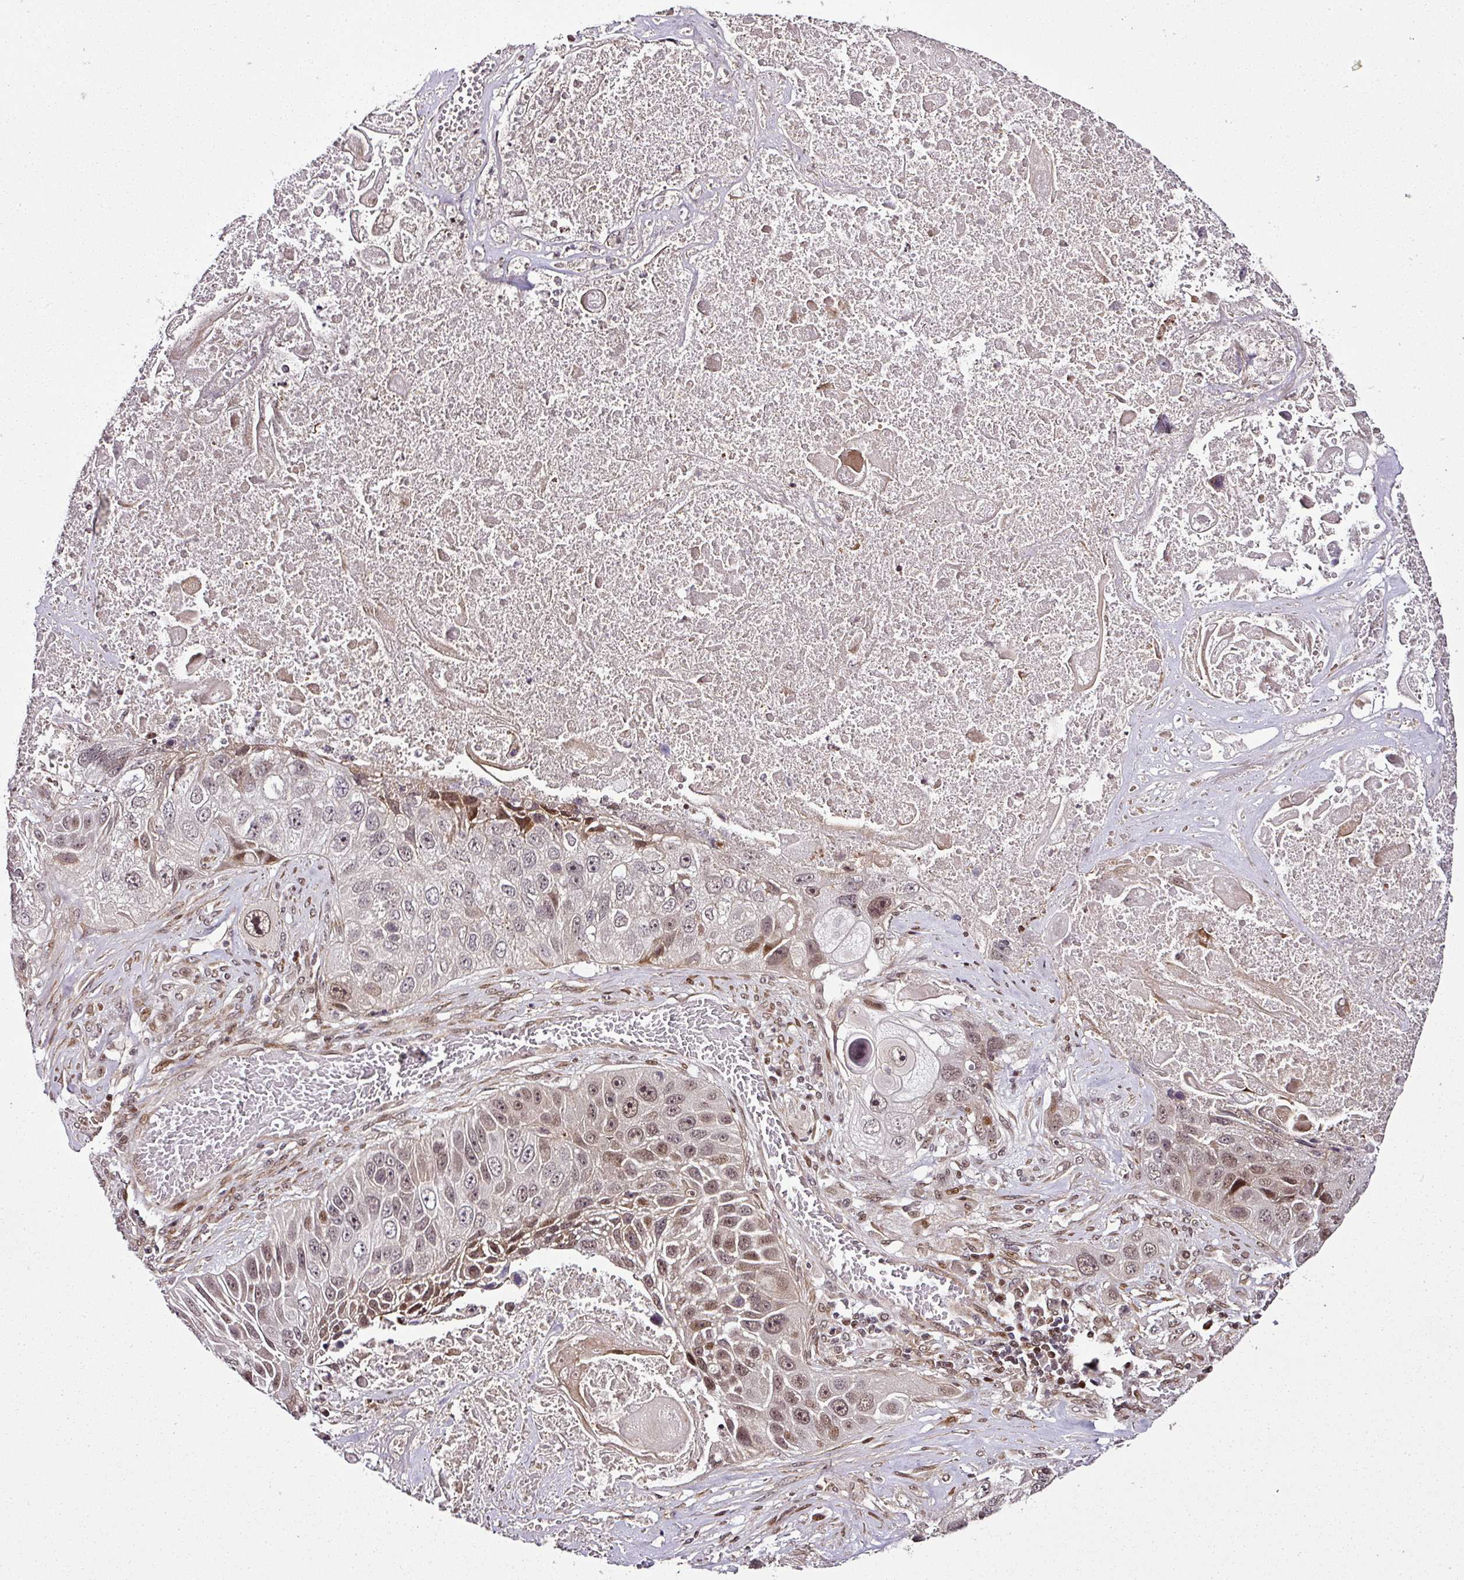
{"staining": {"intensity": "weak", "quantity": "<25%", "location": "nuclear"}, "tissue": "lung cancer", "cell_type": "Tumor cells", "image_type": "cancer", "snomed": [{"axis": "morphology", "description": "Squamous cell carcinoma, NOS"}, {"axis": "topography", "description": "Lung"}], "caption": "Image shows no protein staining in tumor cells of squamous cell carcinoma (lung) tissue.", "gene": "COPRS", "patient": {"sex": "male", "age": 61}}